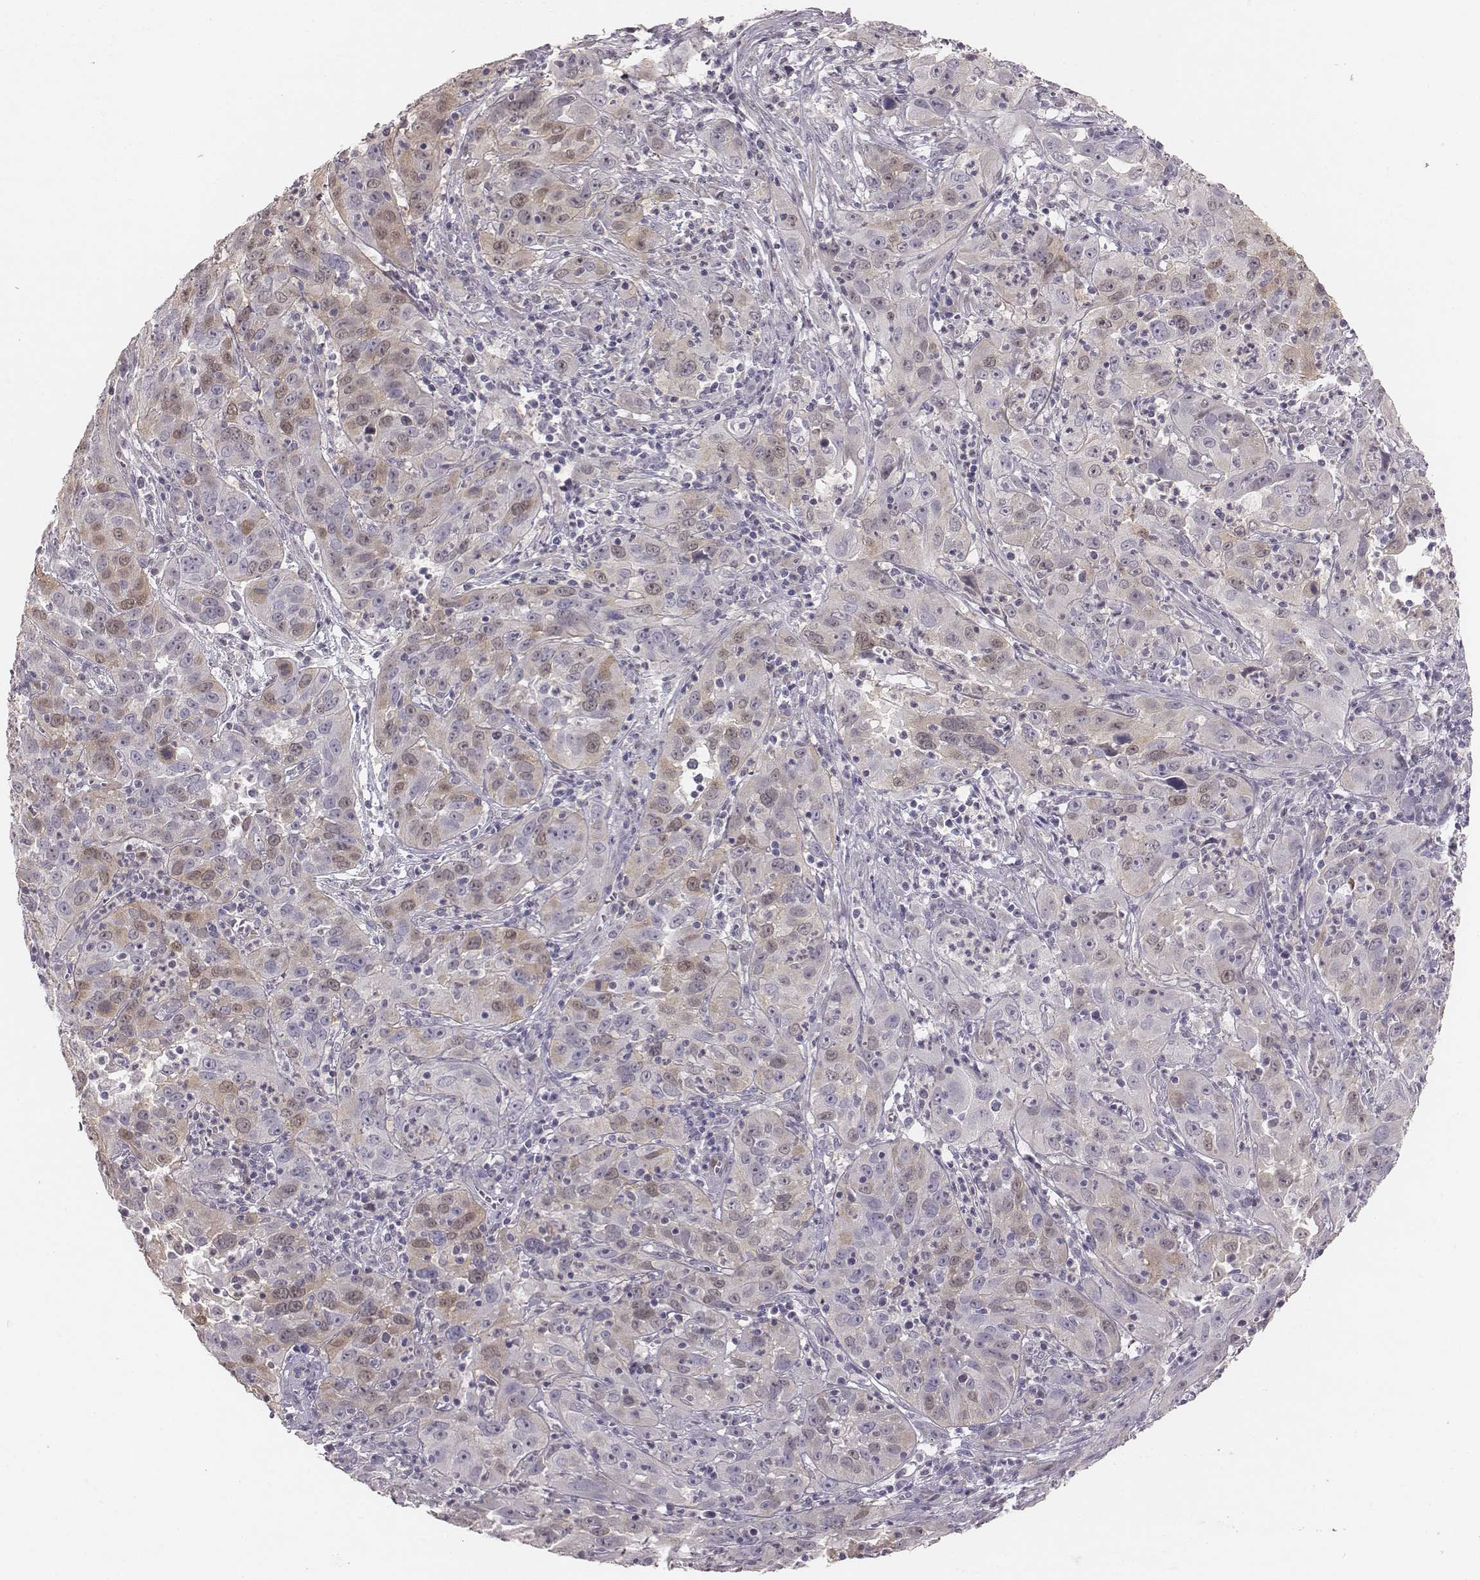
{"staining": {"intensity": "weak", "quantity": "<25%", "location": "cytoplasmic/membranous,nuclear"}, "tissue": "cervical cancer", "cell_type": "Tumor cells", "image_type": "cancer", "snomed": [{"axis": "morphology", "description": "Squamous cell carcinoma, NOS"}, {"axis": "topography", "description": "Cervix"}], "caption": "The image reveals no significant expression in tumor cells of cervical squamous cell carcinoma.", "gene": "PBK", "patient": {"sex": "female", "age": 32}}